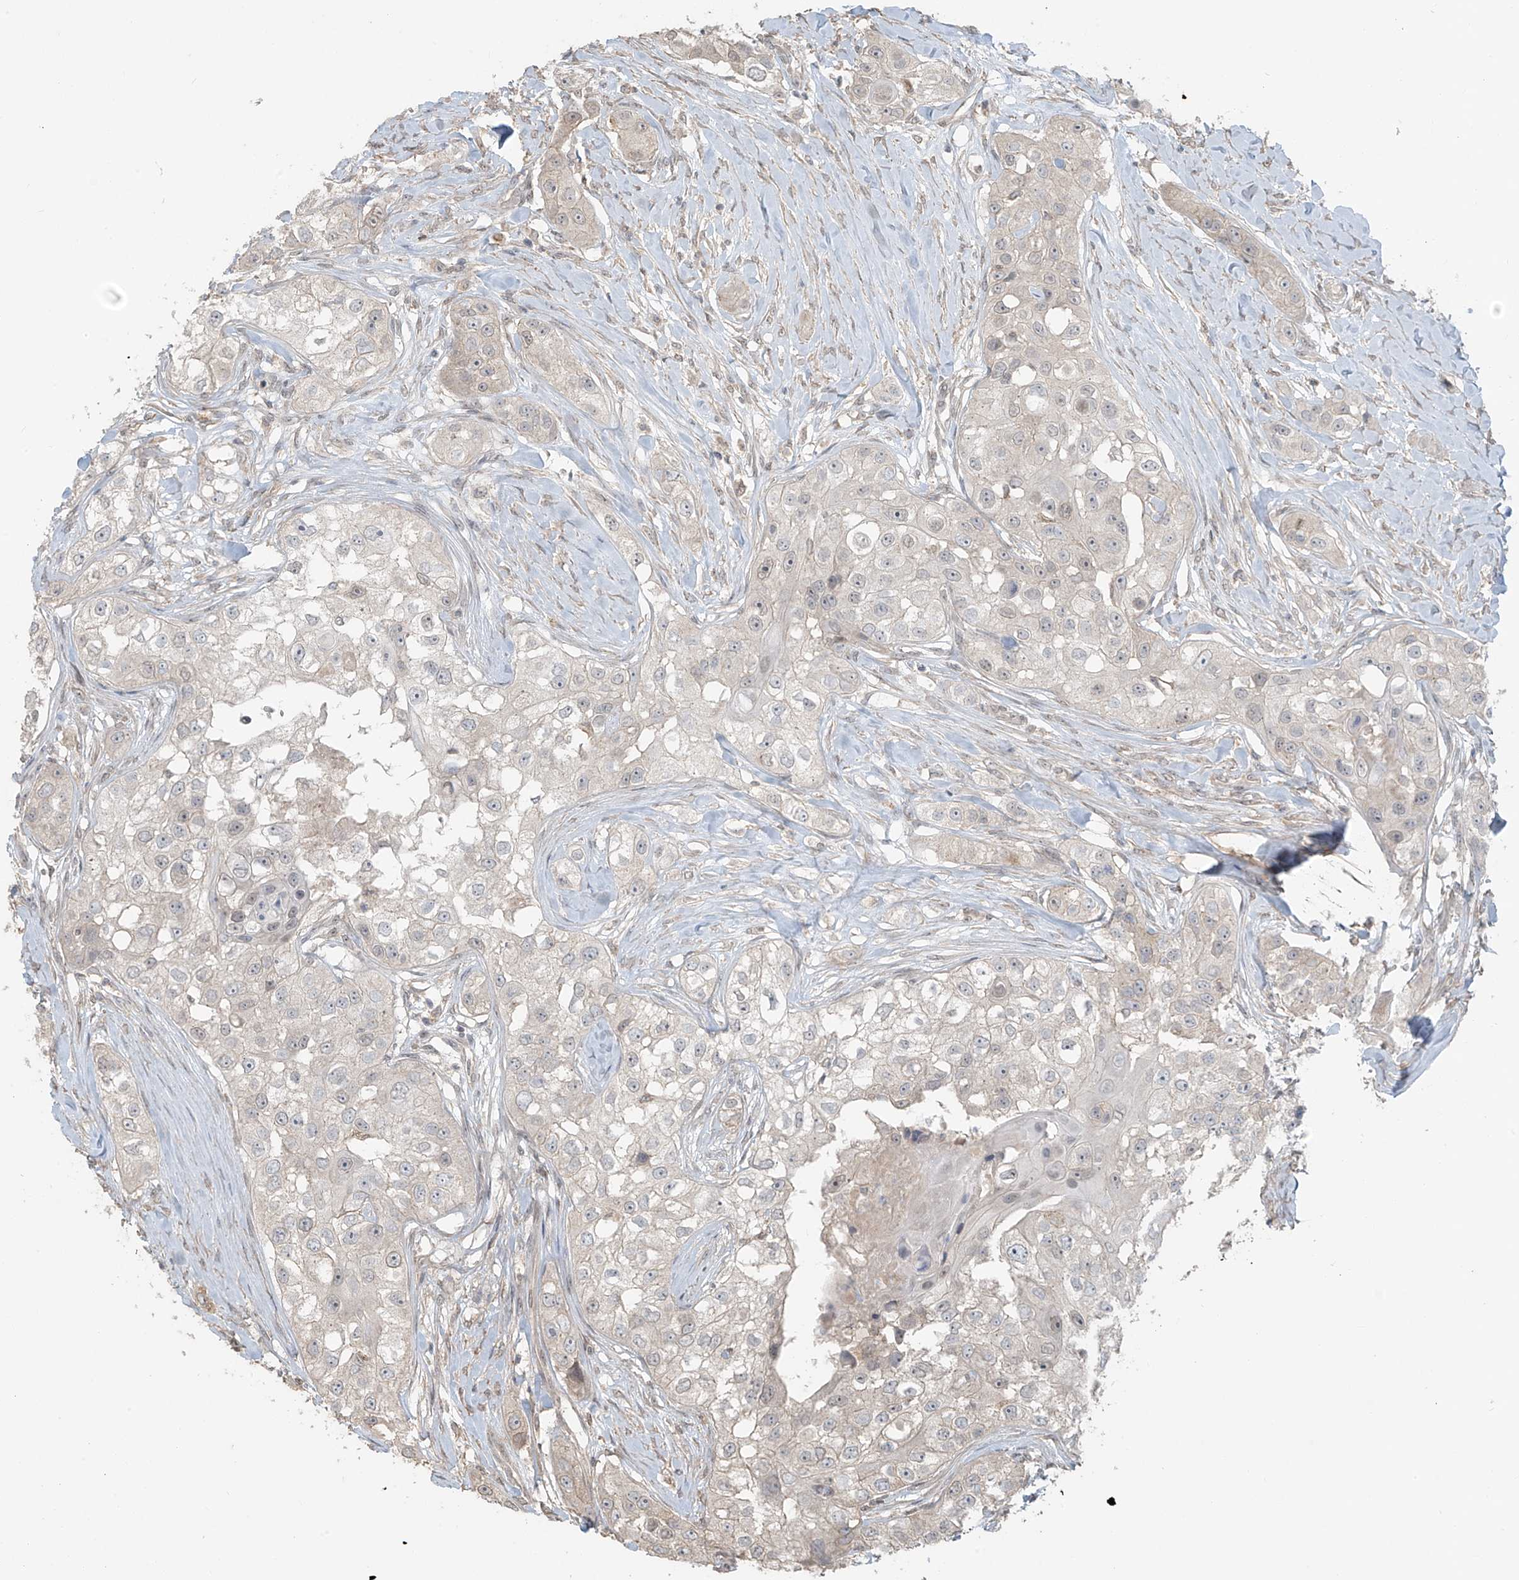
{"staining": {"intensity": "negative", "quantity": "none", "location": "none"}, "tissue": "head and neck cancer", "cell_type": "Tumor cells", "image_type": "cancer", "snomed": [{"axis": "morphology", "description": "Normal tissue, NOS"}, {"axis": "morphology", "description": "Squamous cell carcinoma, NOS"}, {"axis": "topography", "description": "Skeletal muscle"}, {"axis": "topography", "description": "Head-Neck"}], "caption": "This is an immunohistochemistry (IHC) photomicrograph of human head and neck cancer (squamous cell carcinoma). There is no positivity in tumor cells.", "gene": "ABCD1", "patient": {"sex": "male", "age": 51}}